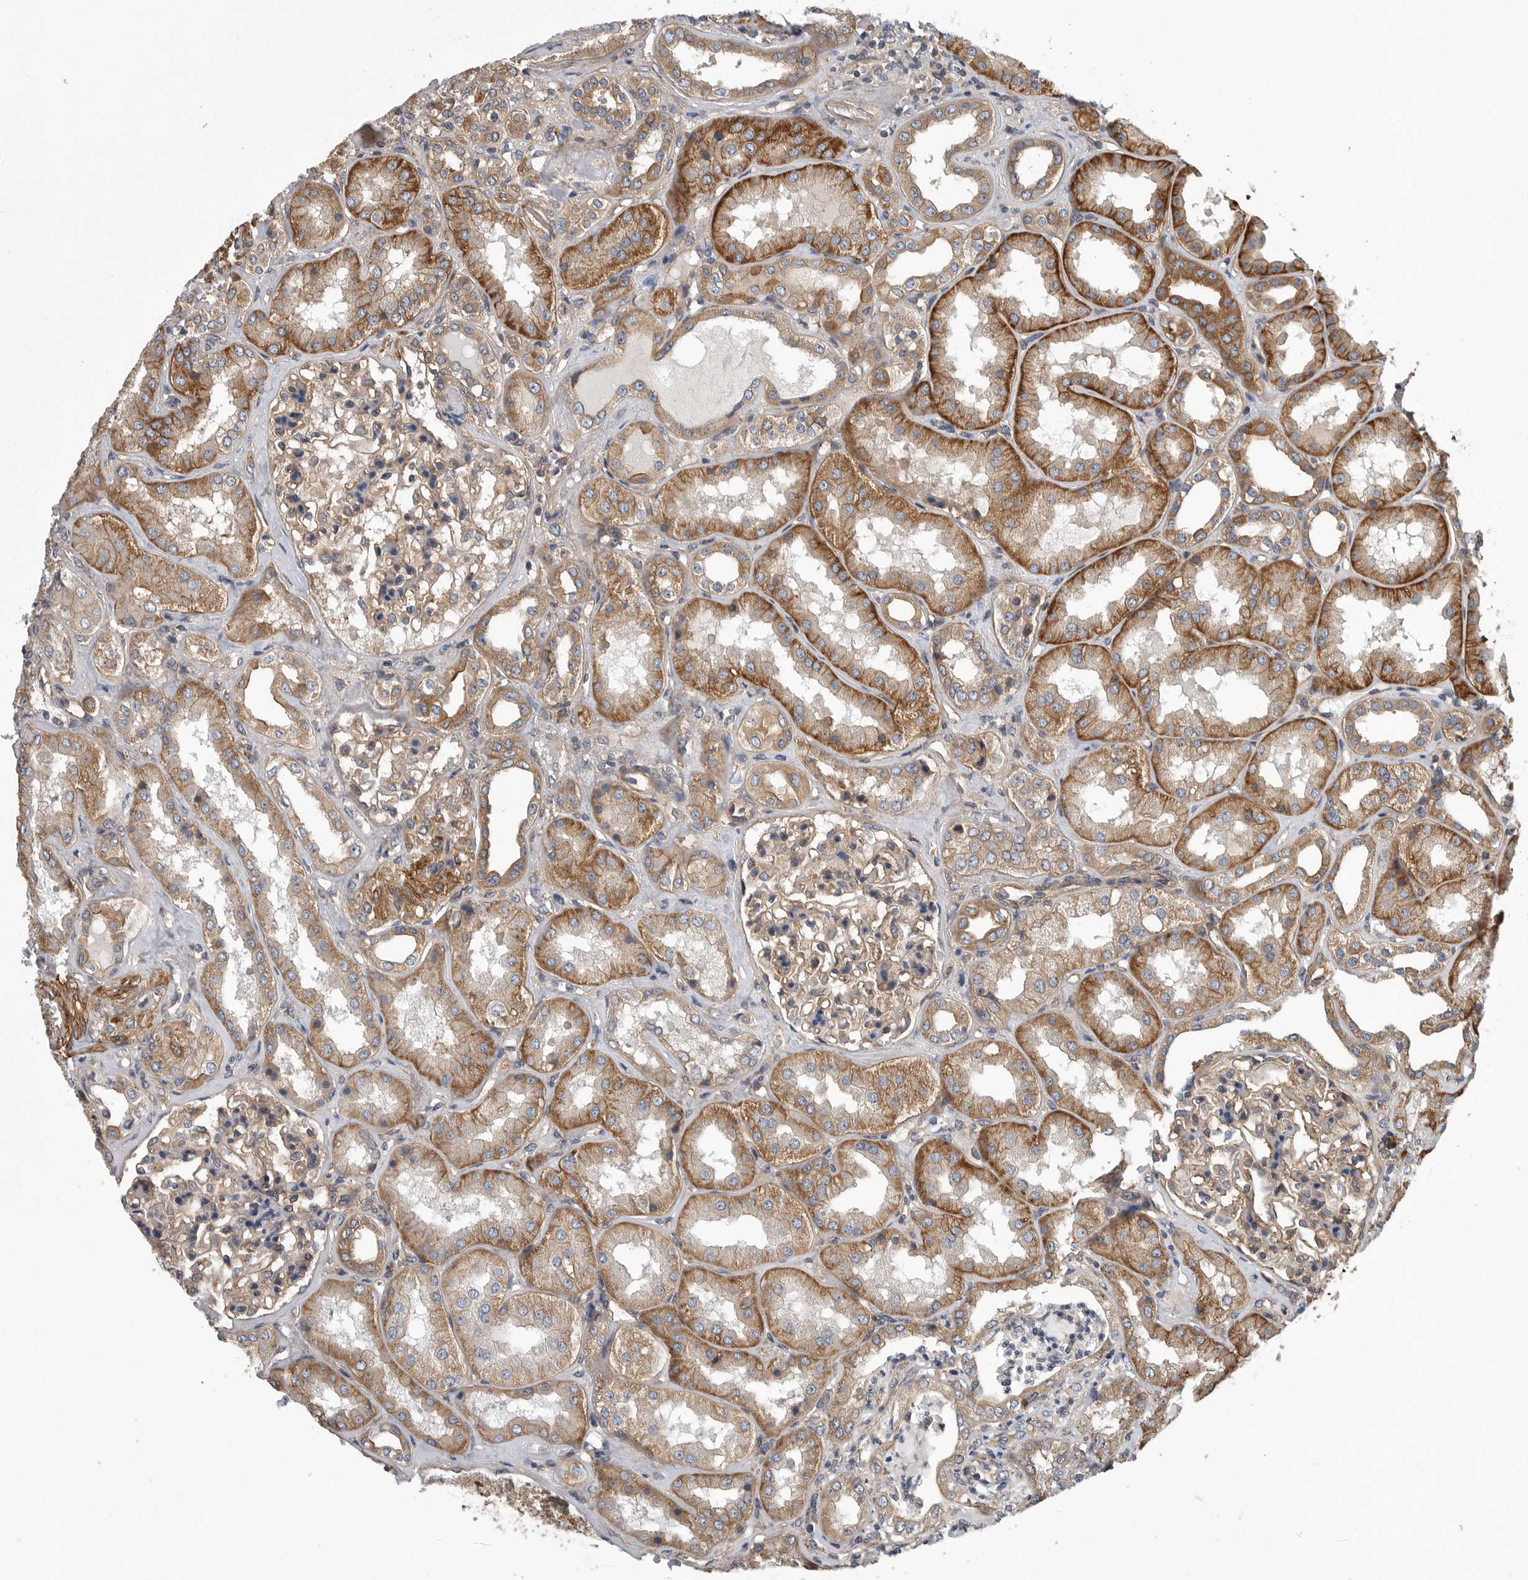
{"staining": {"intensity": "weak", "quantity": ">75%", "location": "cytoplasmic/membranous"}, "tissue": "kidney", "cell_type": "Cells in glomeruli", "image_type": "normal", "snomed": [{"axis": "morphology", "description": "Normal tissue, NOS"}, {"axis": "topography", "description": "Kidney"}], "caption": "IHC of benign human kidney shows low levels of weak cytoplasmic/membranous expression in approximately >75% of cells in glomeruli.", "gene": "OXR1", "patient": {"sex": "female", "age": 56}}